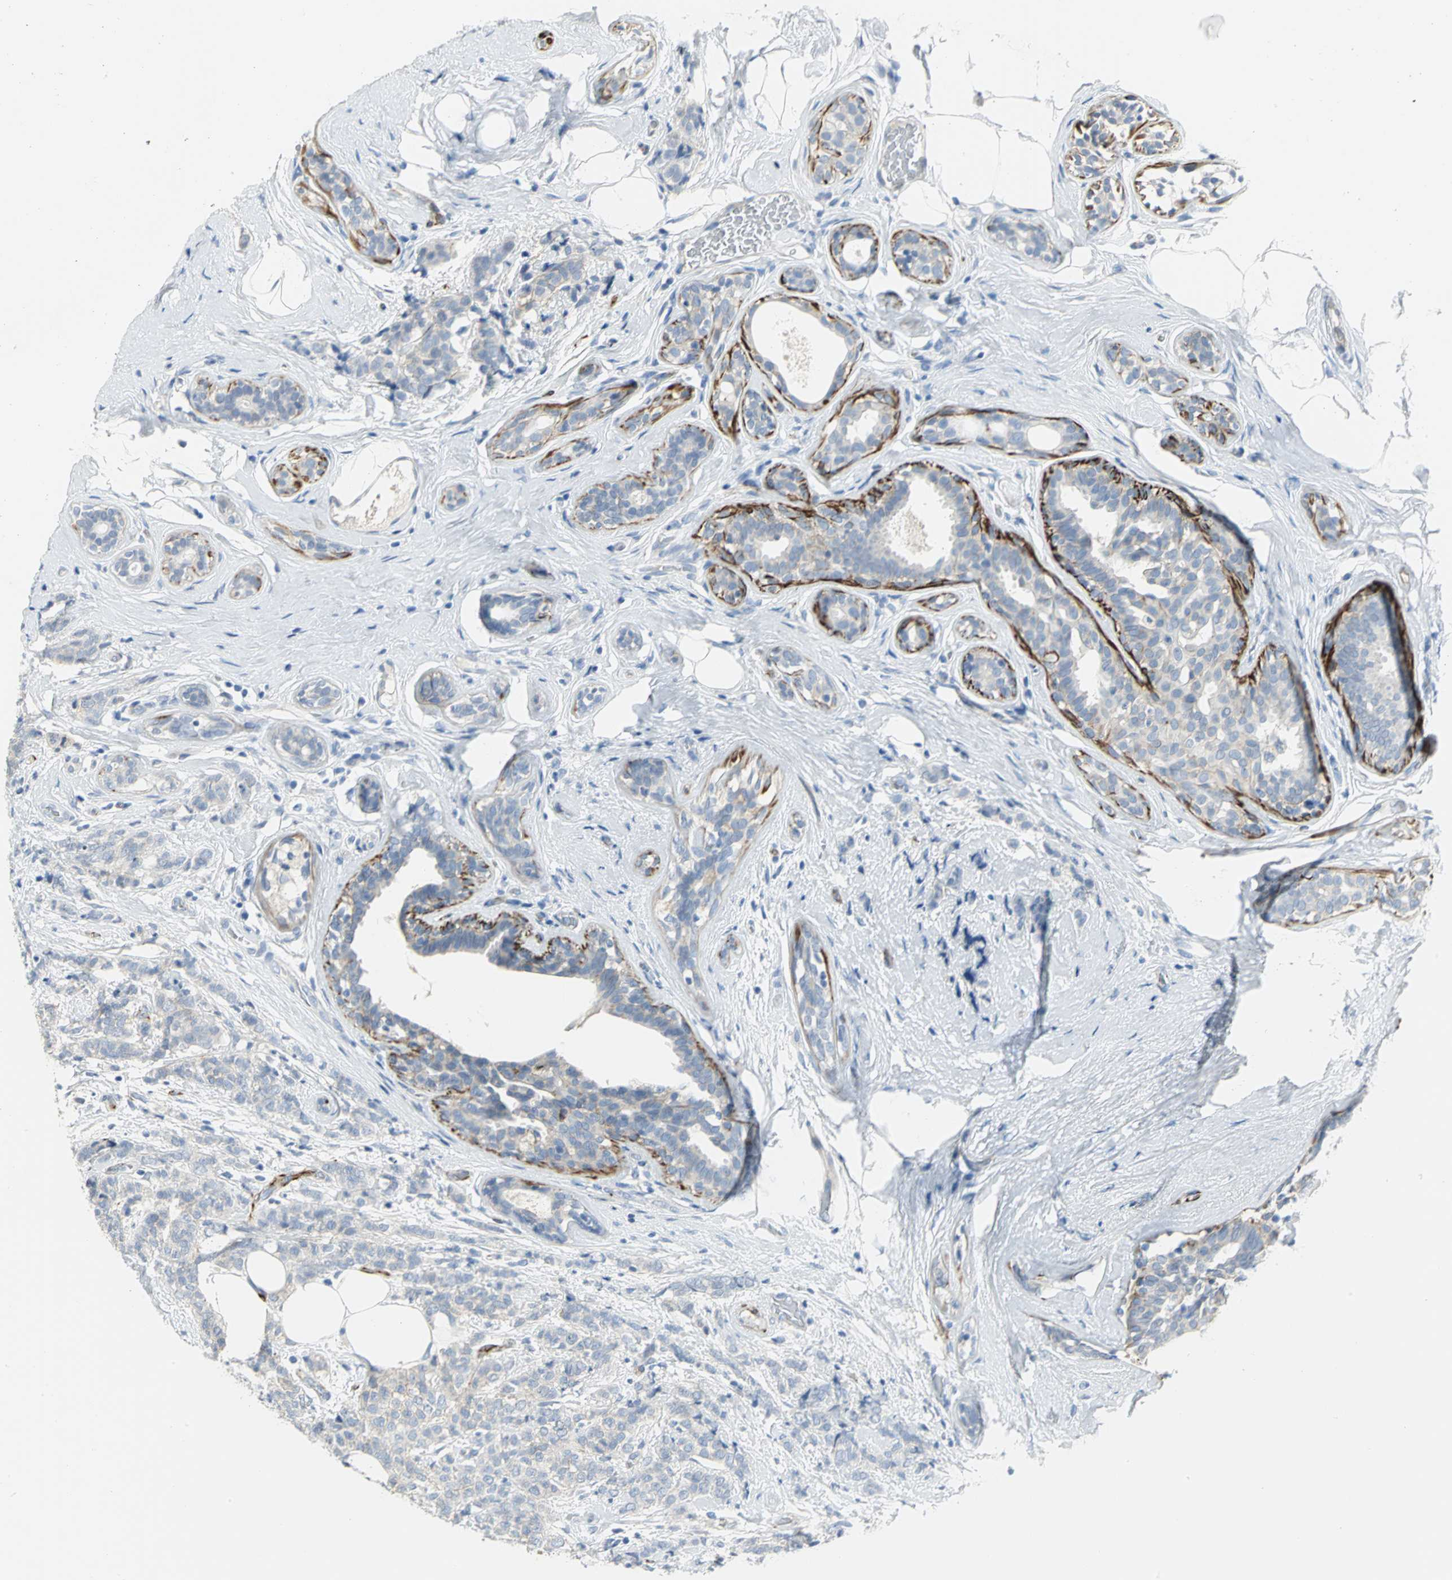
{"staining": {"intensity": "weak", "quantity": "25%-75%", "location": "cytoplasmic/membranous"}, "tissue": "breast cancer", "cell_type": "Tumor cells", "image_type": "cancer", "snomed": [{"axis": "morphology", "description": "Lobular carcinoma"}, {"axis": "topography", "description": "Breast"}], "caption": "A brown stain shows weak cytoplasmic/membranous expression of a protein in breast cancer (lobular carcinoma) tumor cells.", "gene": "ALOX15", "patient": {"sex": "female", "age": 60}}